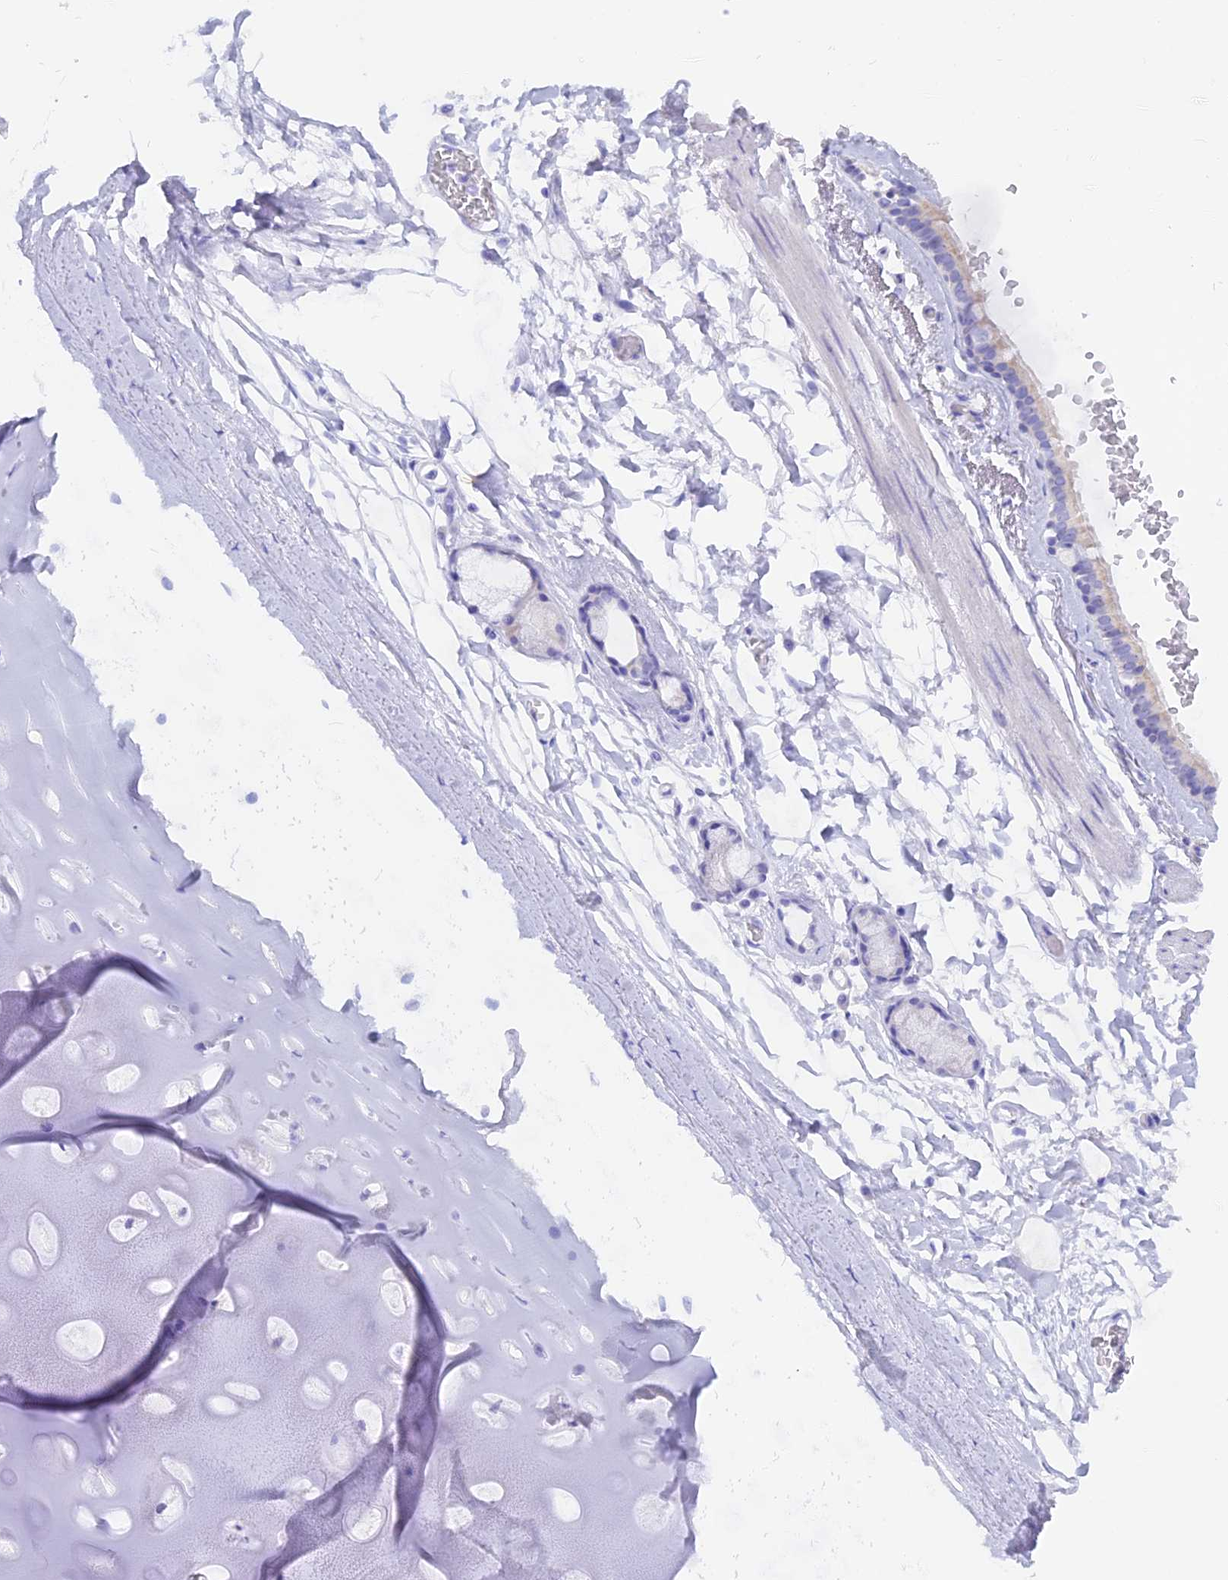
{"staining": {"intensity": "negative", "quantity": "none", "location": "none"}, "tissue": "adipose tissue", "cell_type": "Adipocytes", "image_type": "normal", "snomed": [{"axis": "morphology", "description": "Normal tissue, NOS"}, {"axis": "topography", "description": "Lymph node"}, {"axis": "topography", "description": "Bronchus"}], "caption": "The histopathology image reveals no significant expression in adipocytes of adipose tissue. (Immunohistochemistry, brightfield microscopy, high magnification).", "gene": "ISCA1", "patient": {"sex": "male", "age": 63}}